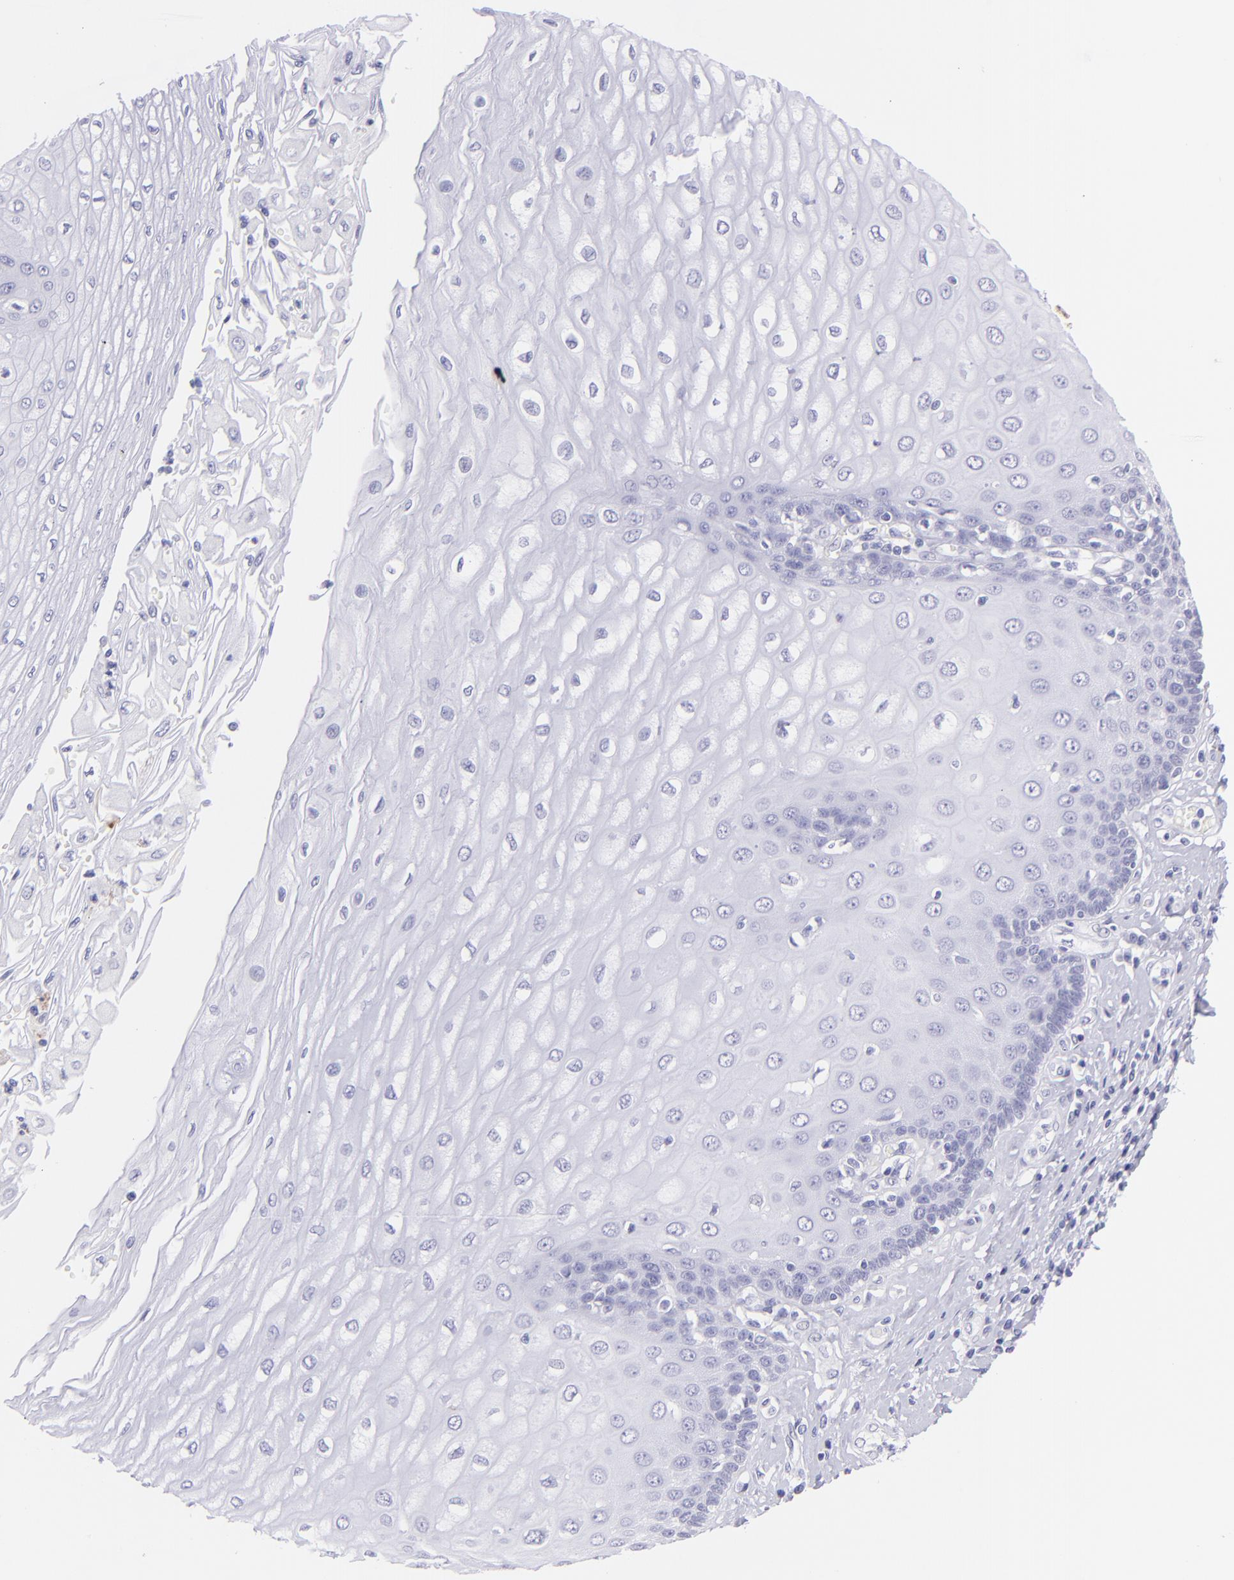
{"staining": {"intensity": "negative", "quantity": "none", "location": "none"}, "tissue": "esophagus", "cell_type": "Squamous epithelial cells", "image_type": "normal", "snomed": [{"axis": "morphology", "description": "Normal tissue, NOS"}, {"axis": "topography", "description": "Esophagus"}], "caption": "Squamous epithelial cells show no significant protein staining in benign esophagus.", "gene": "PIP", "patient": {"sex": "male", "age": 62}}